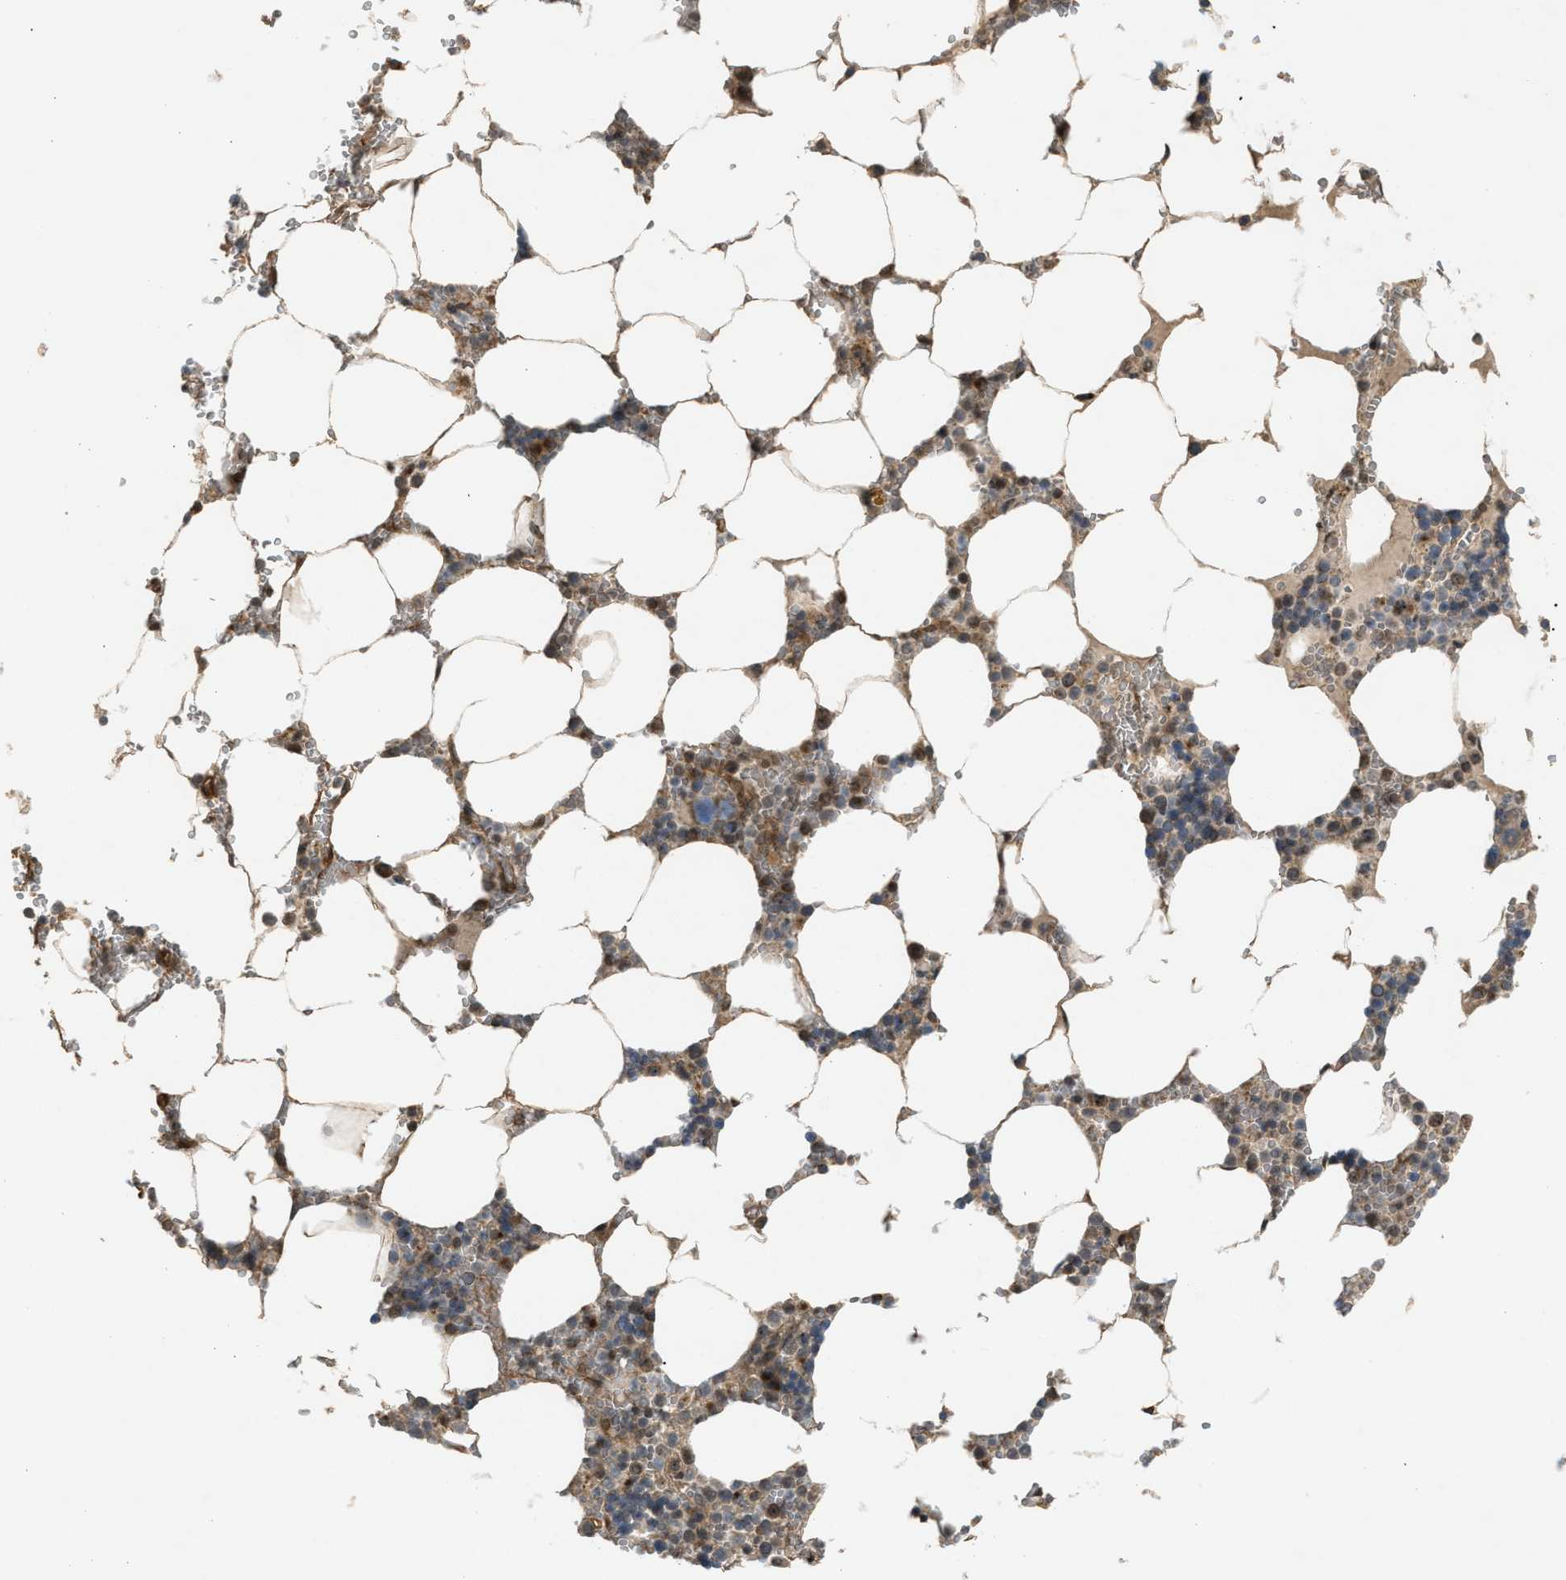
{"staining": {"intensity": "weak", "quantity": ">75%", "location": "cytoplasmic/membranous"}, "tissue": "bone marrow", "cell_type": "Hematopoietic cells", "image_type": "normal", "snomed": [{"axis": "morphology", "description": "Normal tissue, NOS"}, {"axis": "topography", "description": "Bone marrow"}], "caption": "This is a micrograph of immunohistochemistry staining of unremarkable bone marrow, which shows weak expression in the cytoplasmic/membranous of hematopoietic cells.", "gene": "BAG3", "patient": {"sex": "male", "age": 70}}